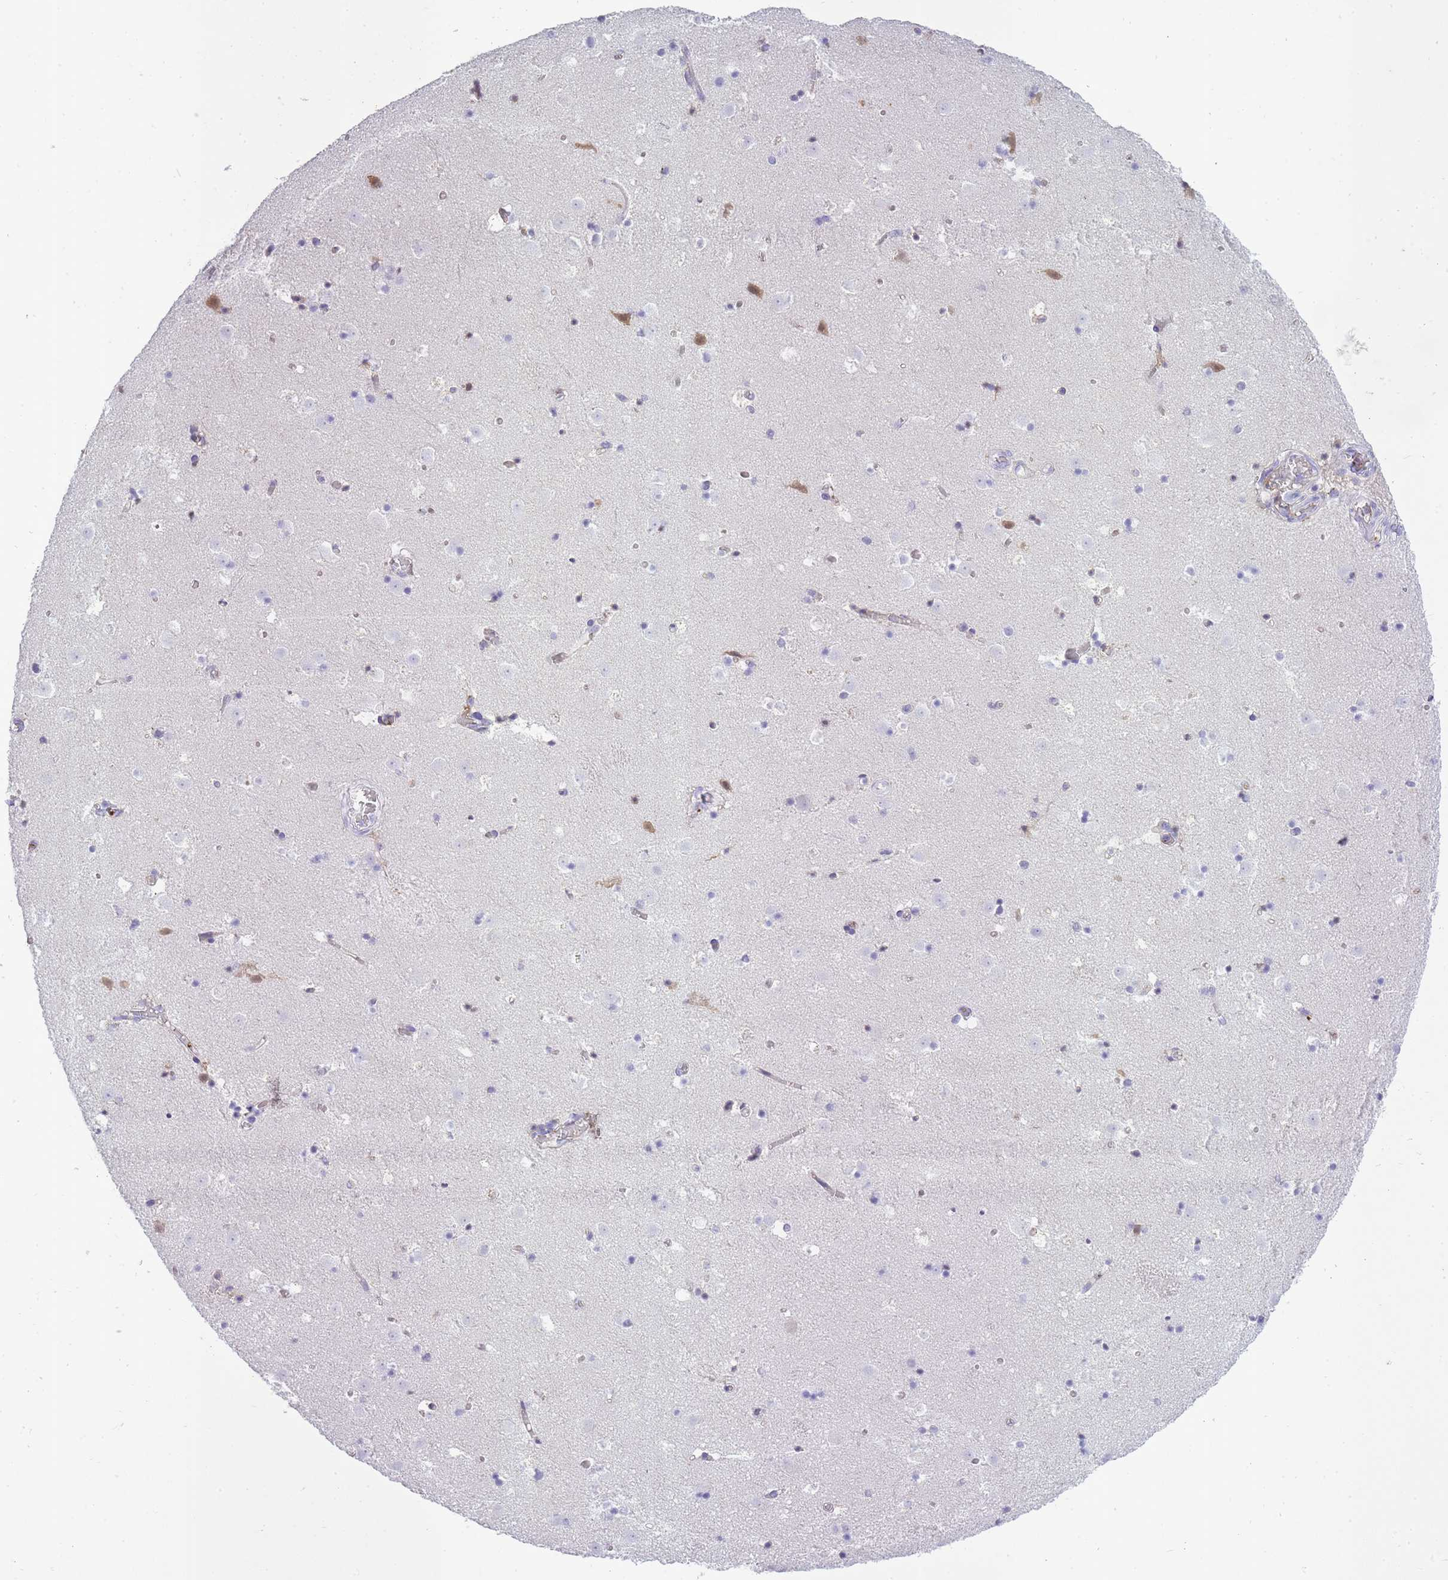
{"staining": {"intensity": "weak", "quantity": "<25%", "location": "cytoplasmic/membranous"}, "tissue": "caudate", "cell_type": "Glial cells", "image_type": "normal", "snomed": [{"axis": "morphology", "description": "Normal tissue, NOS"}, {"axis": "topography", "description": "Lateral ventricle wall"}], "caption": "DAB (3,3'-diaminobenzidine) immunohistochemical staining of benign caudate reveals no significant staining in glial cells. Brightfield microscopy of immunohistochemistry (IHC) stained with DAB (brown) and hematoxylin (blue), captured at high magnification.", "gene": "IGKV1", "patient": {"sex": "male", "age": 25}}